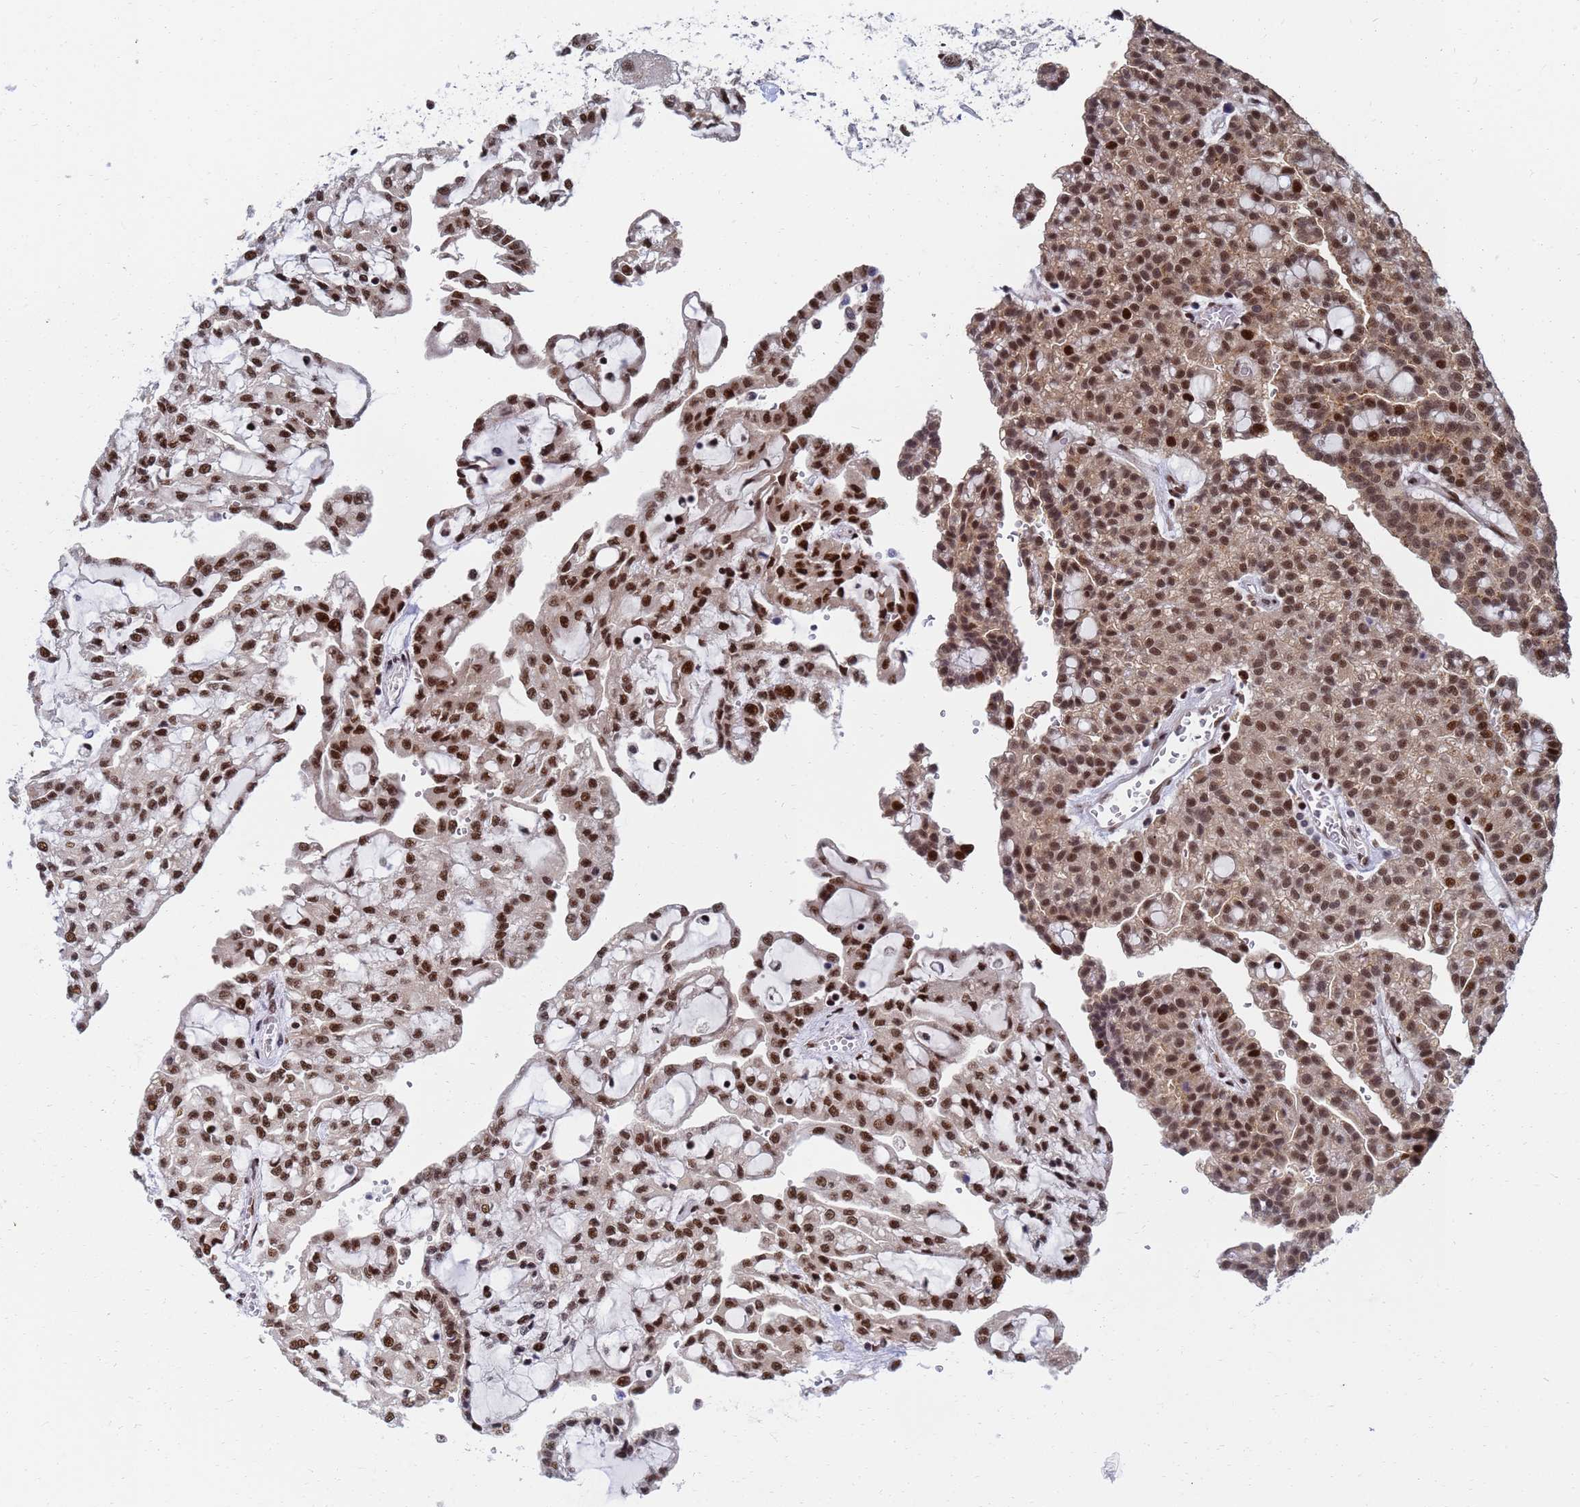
{"staining": {"intensity": "strong", "quantity": ">75%", "location": "nuclear"}, "tissue": "renal cancer", "cell_type": "Tumor cells", "image_type": "cancer", "snomed": [{"axis": "morphology", "description": "Adenocarcinoma, NOS"}, {"axis": "topography", "description": "Kidney"}], "caption": "Renal adenocarcinoma tissue demonstrates strong nuclear positivity in approximately >75% of tumor cells Immunohistochemistry (ihc) stains the protein in brown and the nuclei are stained blue.", "gene": "AP5Z1", "patient": {"sex": "male", "age": 63}}